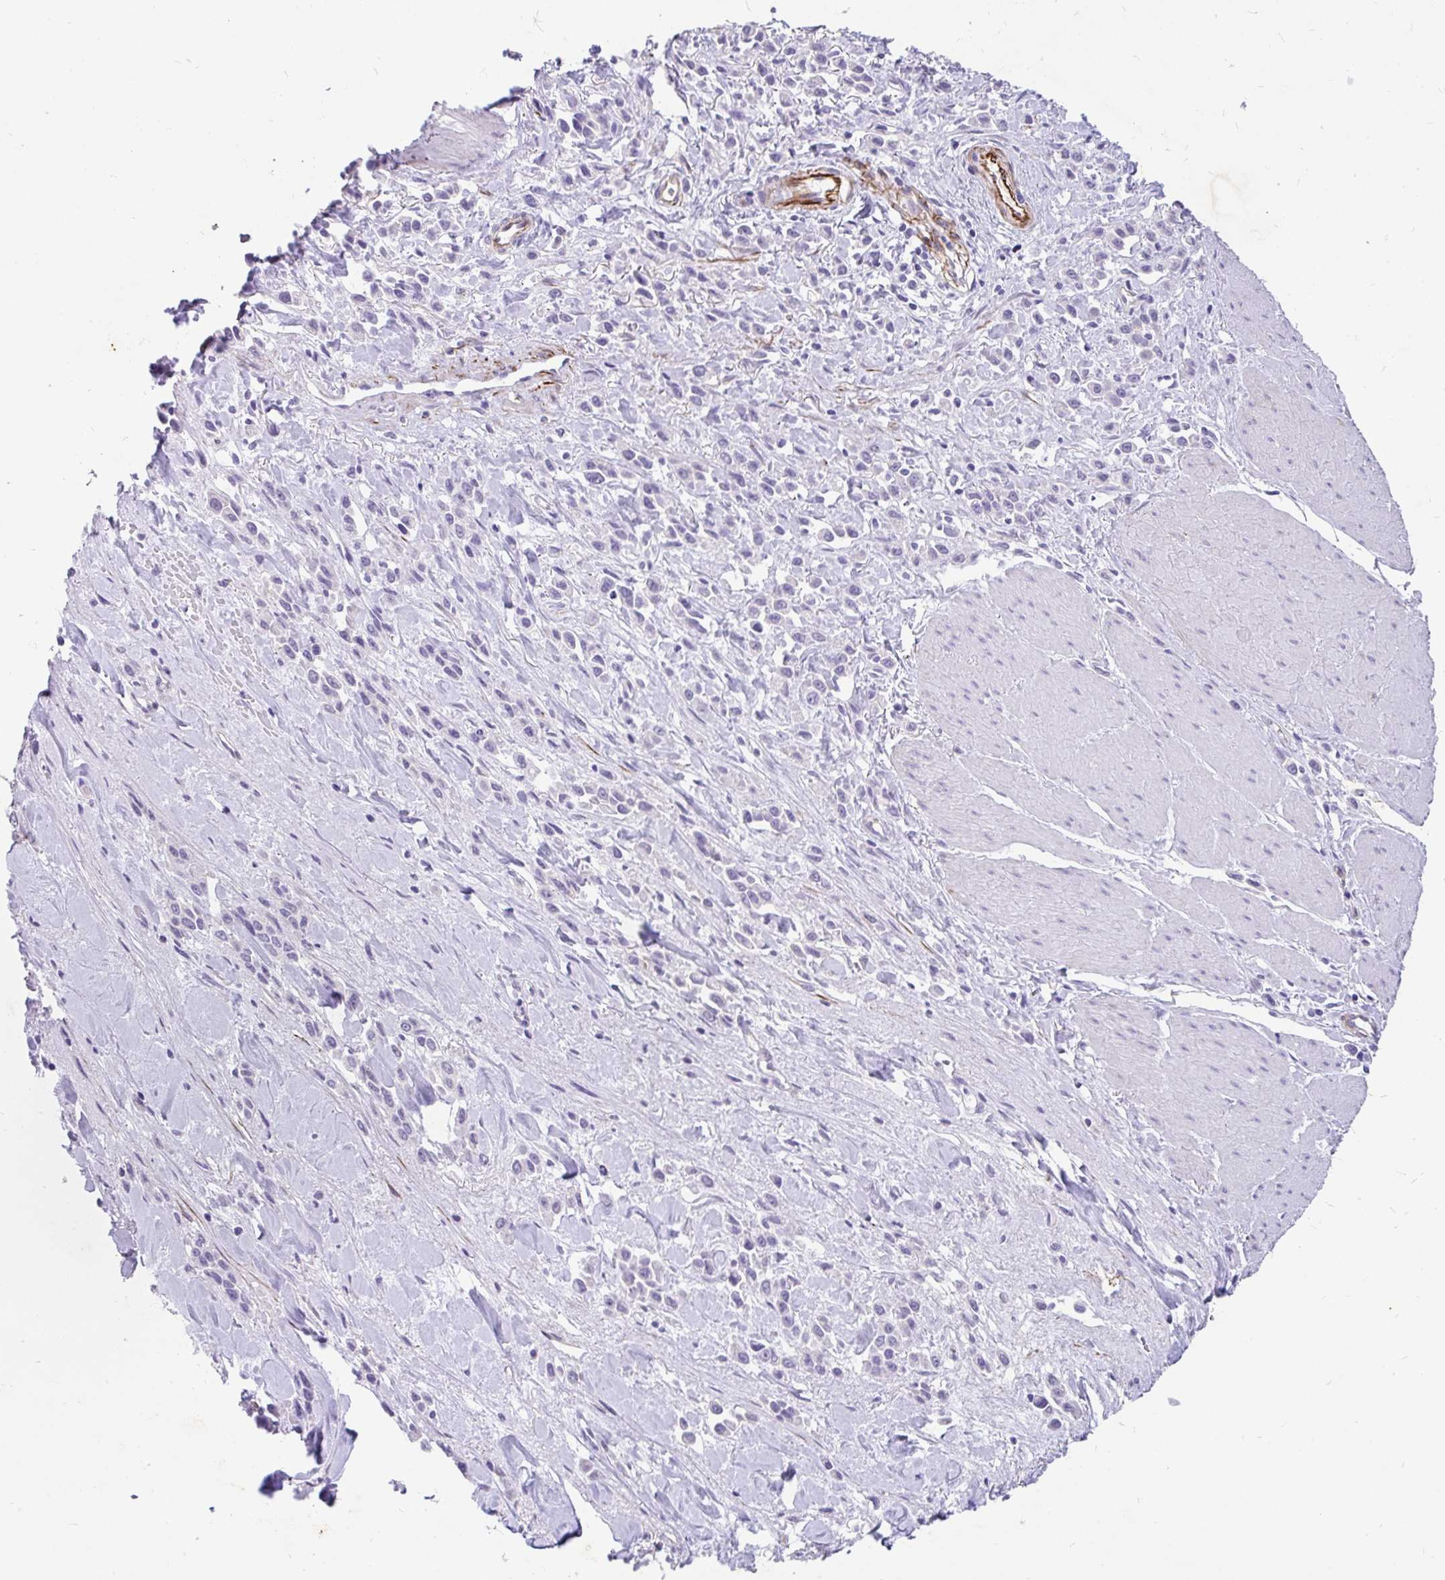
{"staining": {"intensity": "negative", "quantity": "none", "location": "none"}, "tissue": "stomach cancer", "cell_type": "Tumor cells", "image_type": "cancer", "snomed": [{"axis": "morphology", "description": "Adenocarcinoma, NOS"}, {"axis": "topography", "description": "Stomach"}], "caption": "Immunohistochemical staining of human stomach adenocarcinoma reveals no significant staining in tumor cells.", "gene": "EML5", "patient": {"sex": "male", "age": 47}}